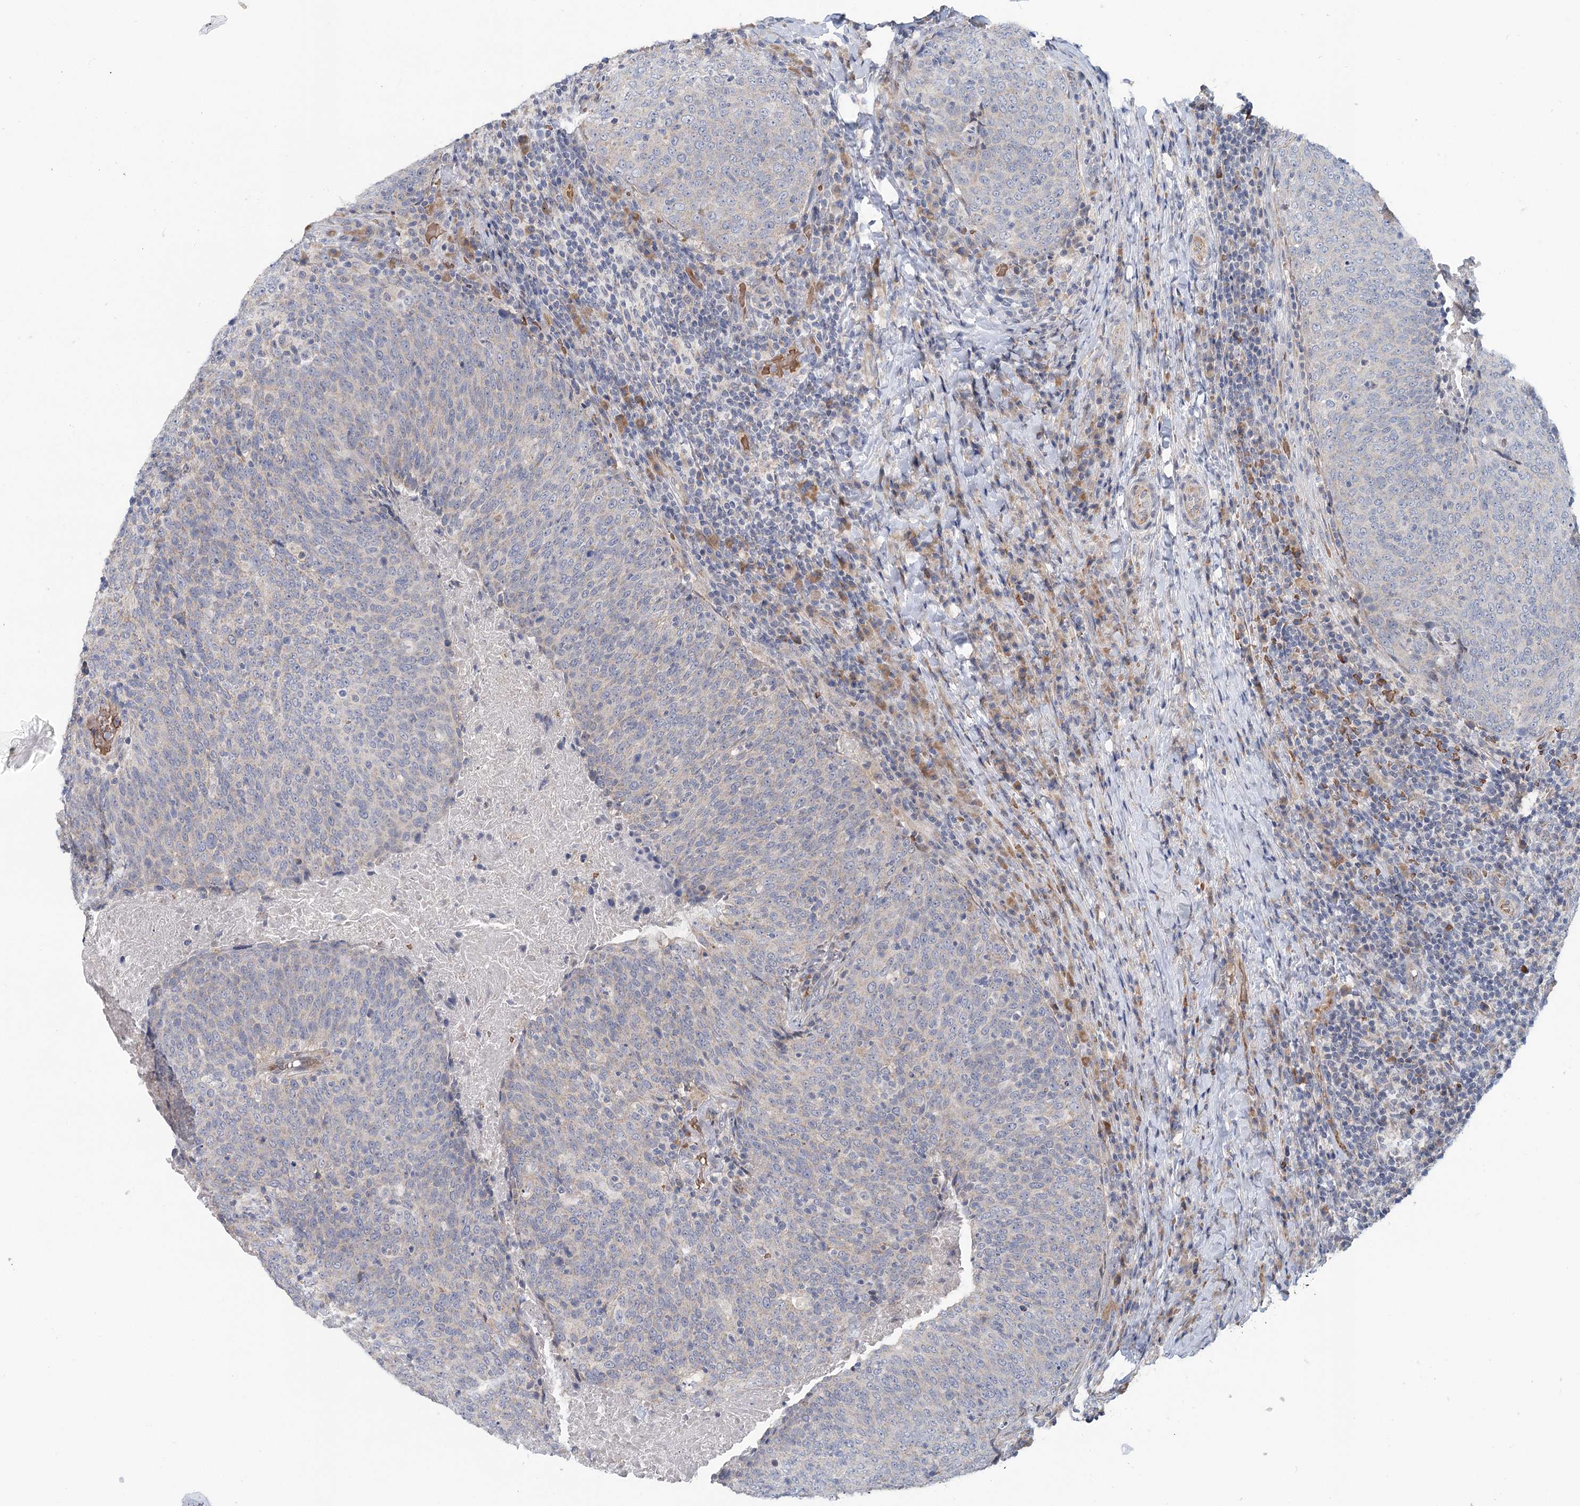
{"staining": {"intensity": "negative", "quantity": "none", "location": "none"}, "tissue": "head and neck cancer", "cell_type": "Tumor cells", "image_type": "cancer", "snomed": [{"axis": "morphology", "description": "Squamous cell carcinoma, NOS"}, {"axis": "morphology", "description": "Squamous cell carcinoma, metastatic, NOS"}, {"axis": "topography", "description": "Lymph node"}, {"axis": "topography", "description": "Head-Neck"}], "caption": "DAB immunohistochemical staining of human squamous cell carcinoma (head and neck) exhibits no significant expression in tumor cells.", "gene": "CIB4", "patient": {"sex": "male", "age": 62}}